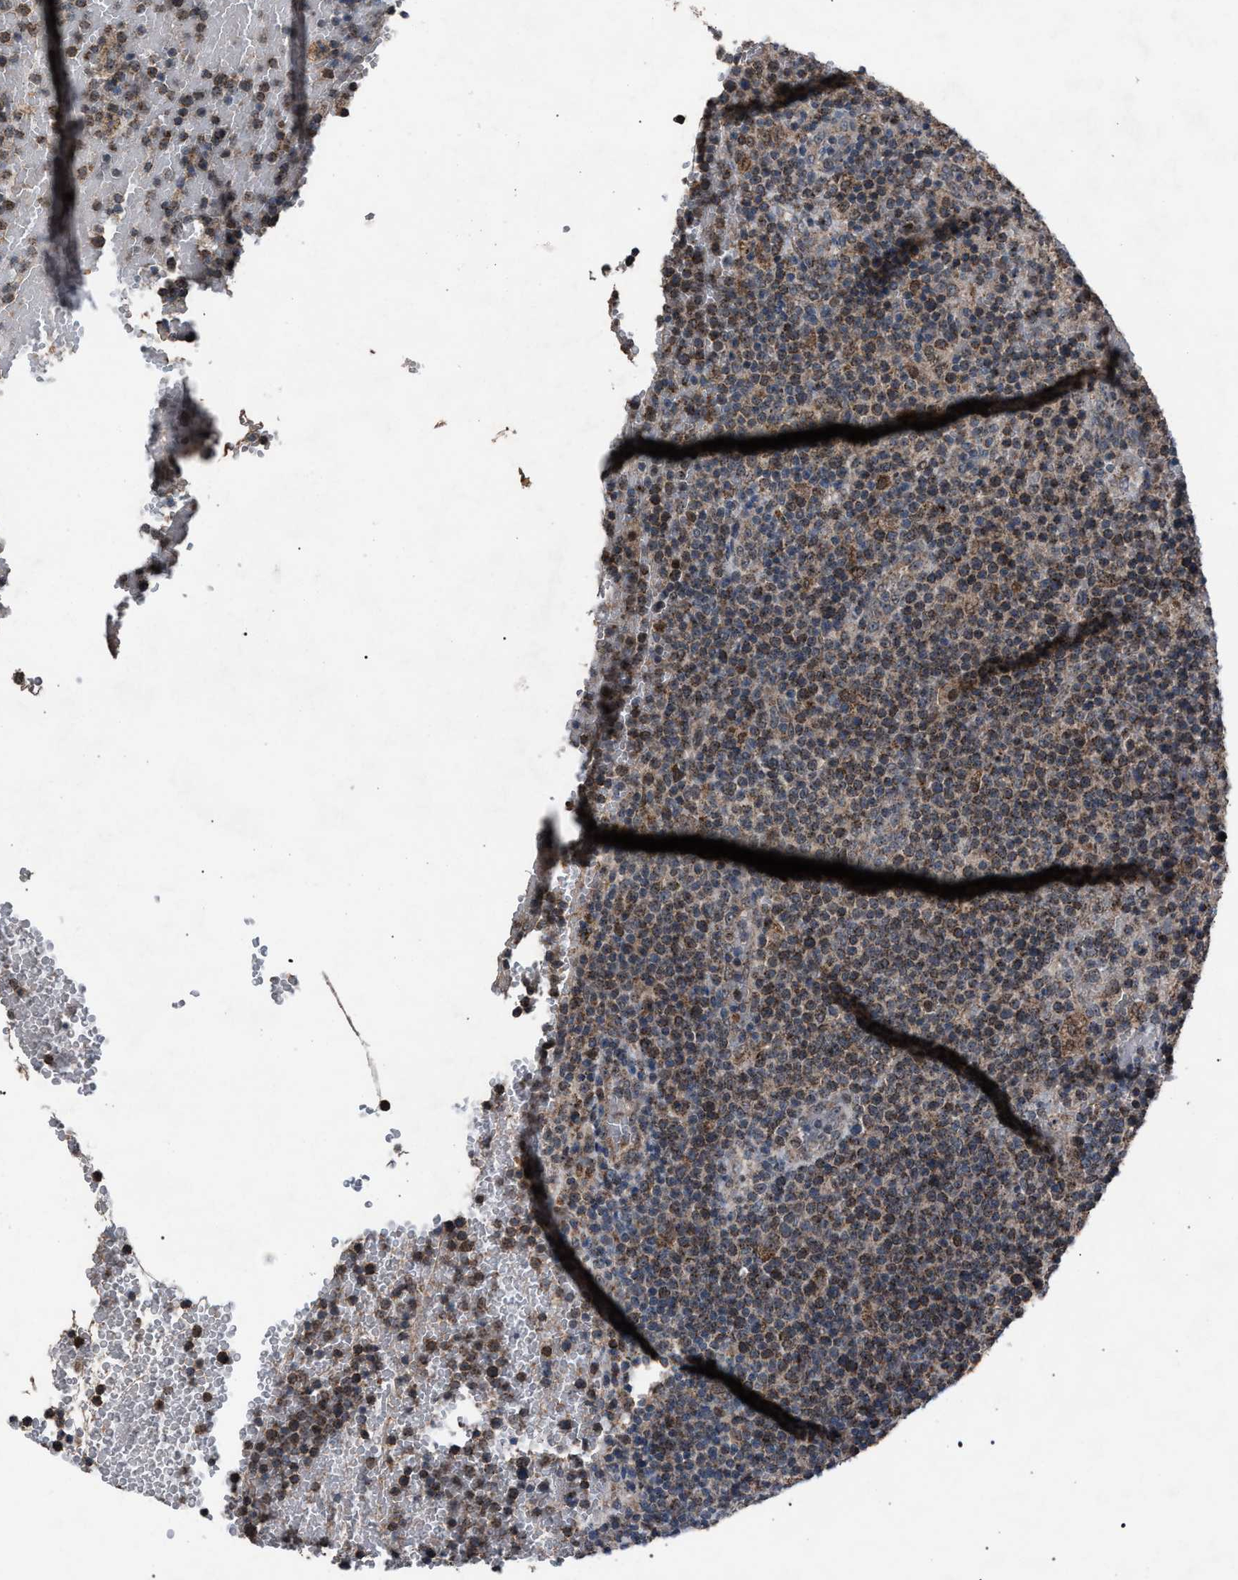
{"staining": {"intensity": "moderate", "quantity": ">75%", "location": "cytoplasmic/membranous"}, "tissue": "lymphoma", "cell_type": "Tumor cells", "image_type": "cancer", "snomed": [{"axis": "morphology", "description": "Malignant lymphoma, non-Hodgkin's type, High grade"}, {"axis": "topography", "description": "Lymph node"}], "caption": "High-magnification brightfield microscopy of malignant lymphoma, non-Hodgkin's type (high-grade) stained with DAB (brown) and counterstained with hematoxylin (blue). tumor cells exhibit moderate cytoplasmic/membranous positivity is seen in about>75% of cells.", "gene": "HSD17B4", "patient": {"sex": "male", "age": 61}}